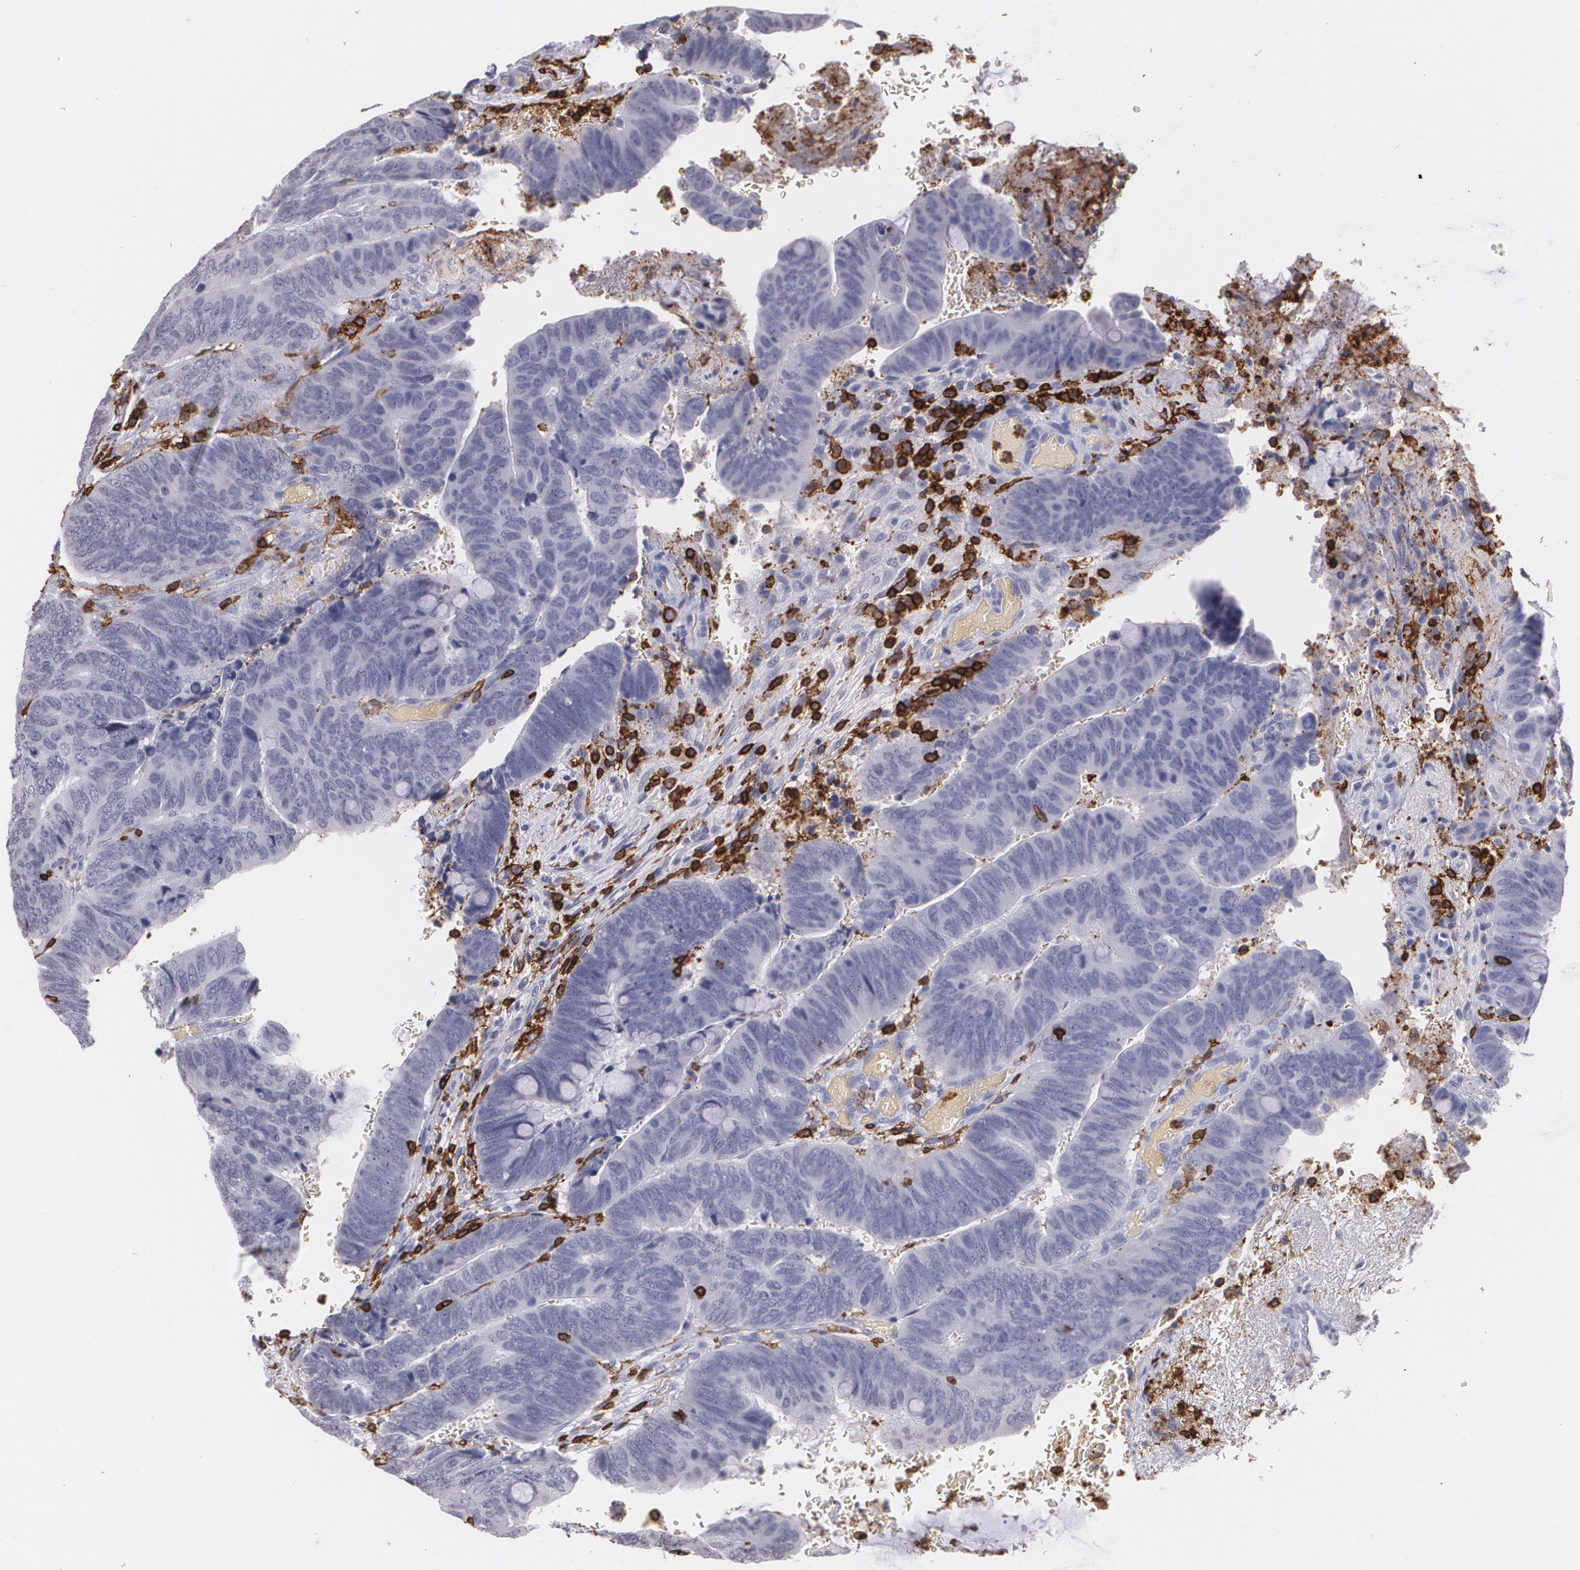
{"staining": {"intensity": "negative", "quantity": "none", "location": "none"}, "tissue": "colorectal cancer", "cell_type": "Tumor cells", "image_type": "cancer", "snomed": [{"axis": "morphology", "description": "Normal tissue, NOS"}, {"axis": "morphology", "description": "Adenocarcinoma, NOS"}, {"axis": "topography", "description": "Rectum"}], "caption": "Colorectal cancer was stained to show a protein in brown. There is no significant staining in tumor cells.", "gene": "PTPRC", "patient": {"sex": "male", "age": 92}}